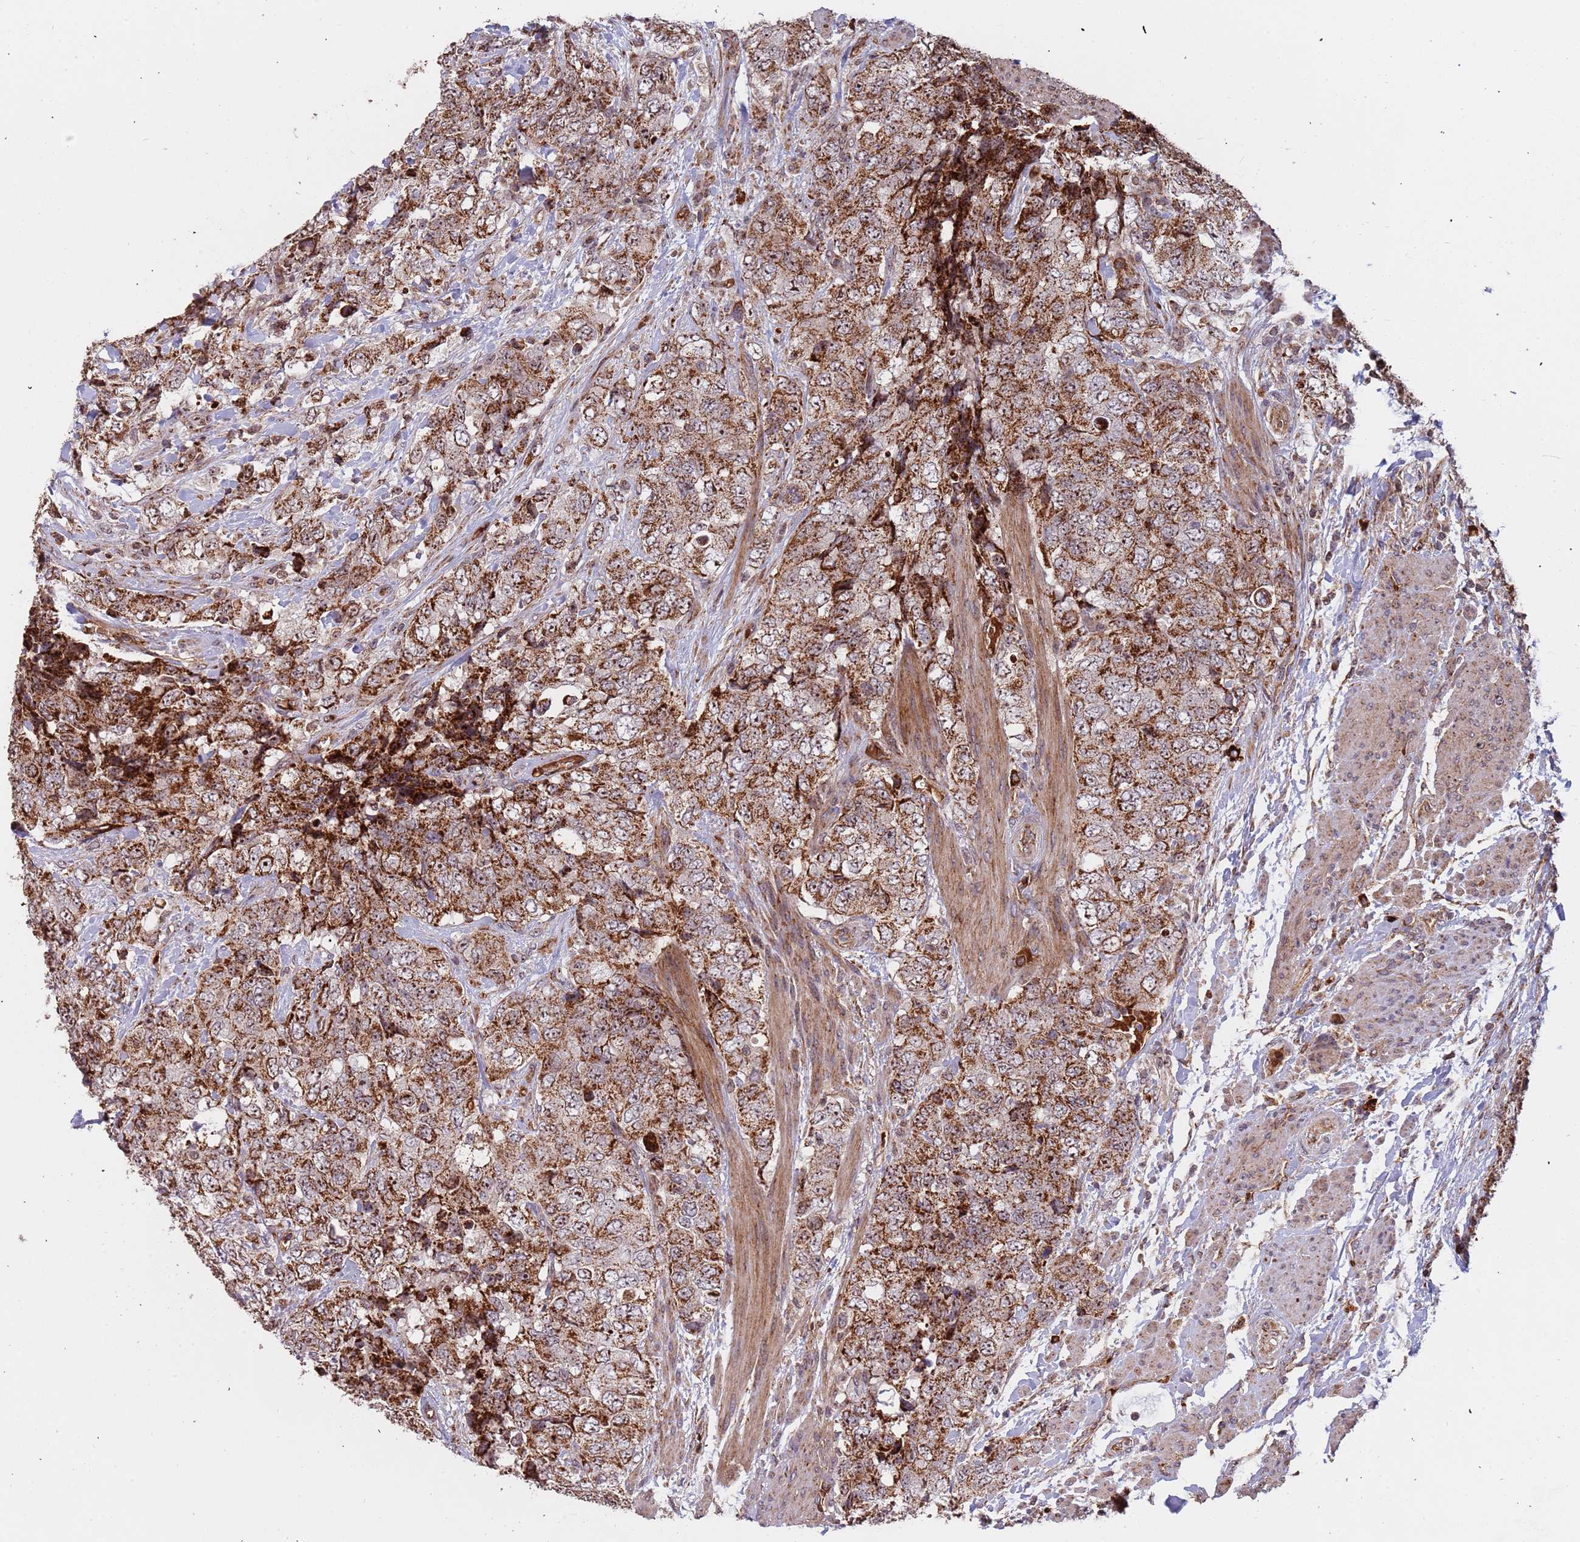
{"staining": {"intensity": "moderate", "quantity": ">75%", "location": "cytoplasmic/membranous"}, "tissue": "urothelial cancer", "cell_type": "Tumor cells", "image_type": "cancer", "snomed": [{"axis": "morphology", "description": "Urothelial carcinoma, High grade"}, {"axis": "topography", "description": "Urinary bladder"}], "caption": "Immunohistochemistry (IHC) micrograph of human high-grade urothelial carcinoma stained for a protein (brown), which demonstrates medium levels of moderate cytoplasmic/membranous expression in about >75% of tumor cells.", "gene": "DCHS1", "patient": {"sex": "female", "age": 78}}